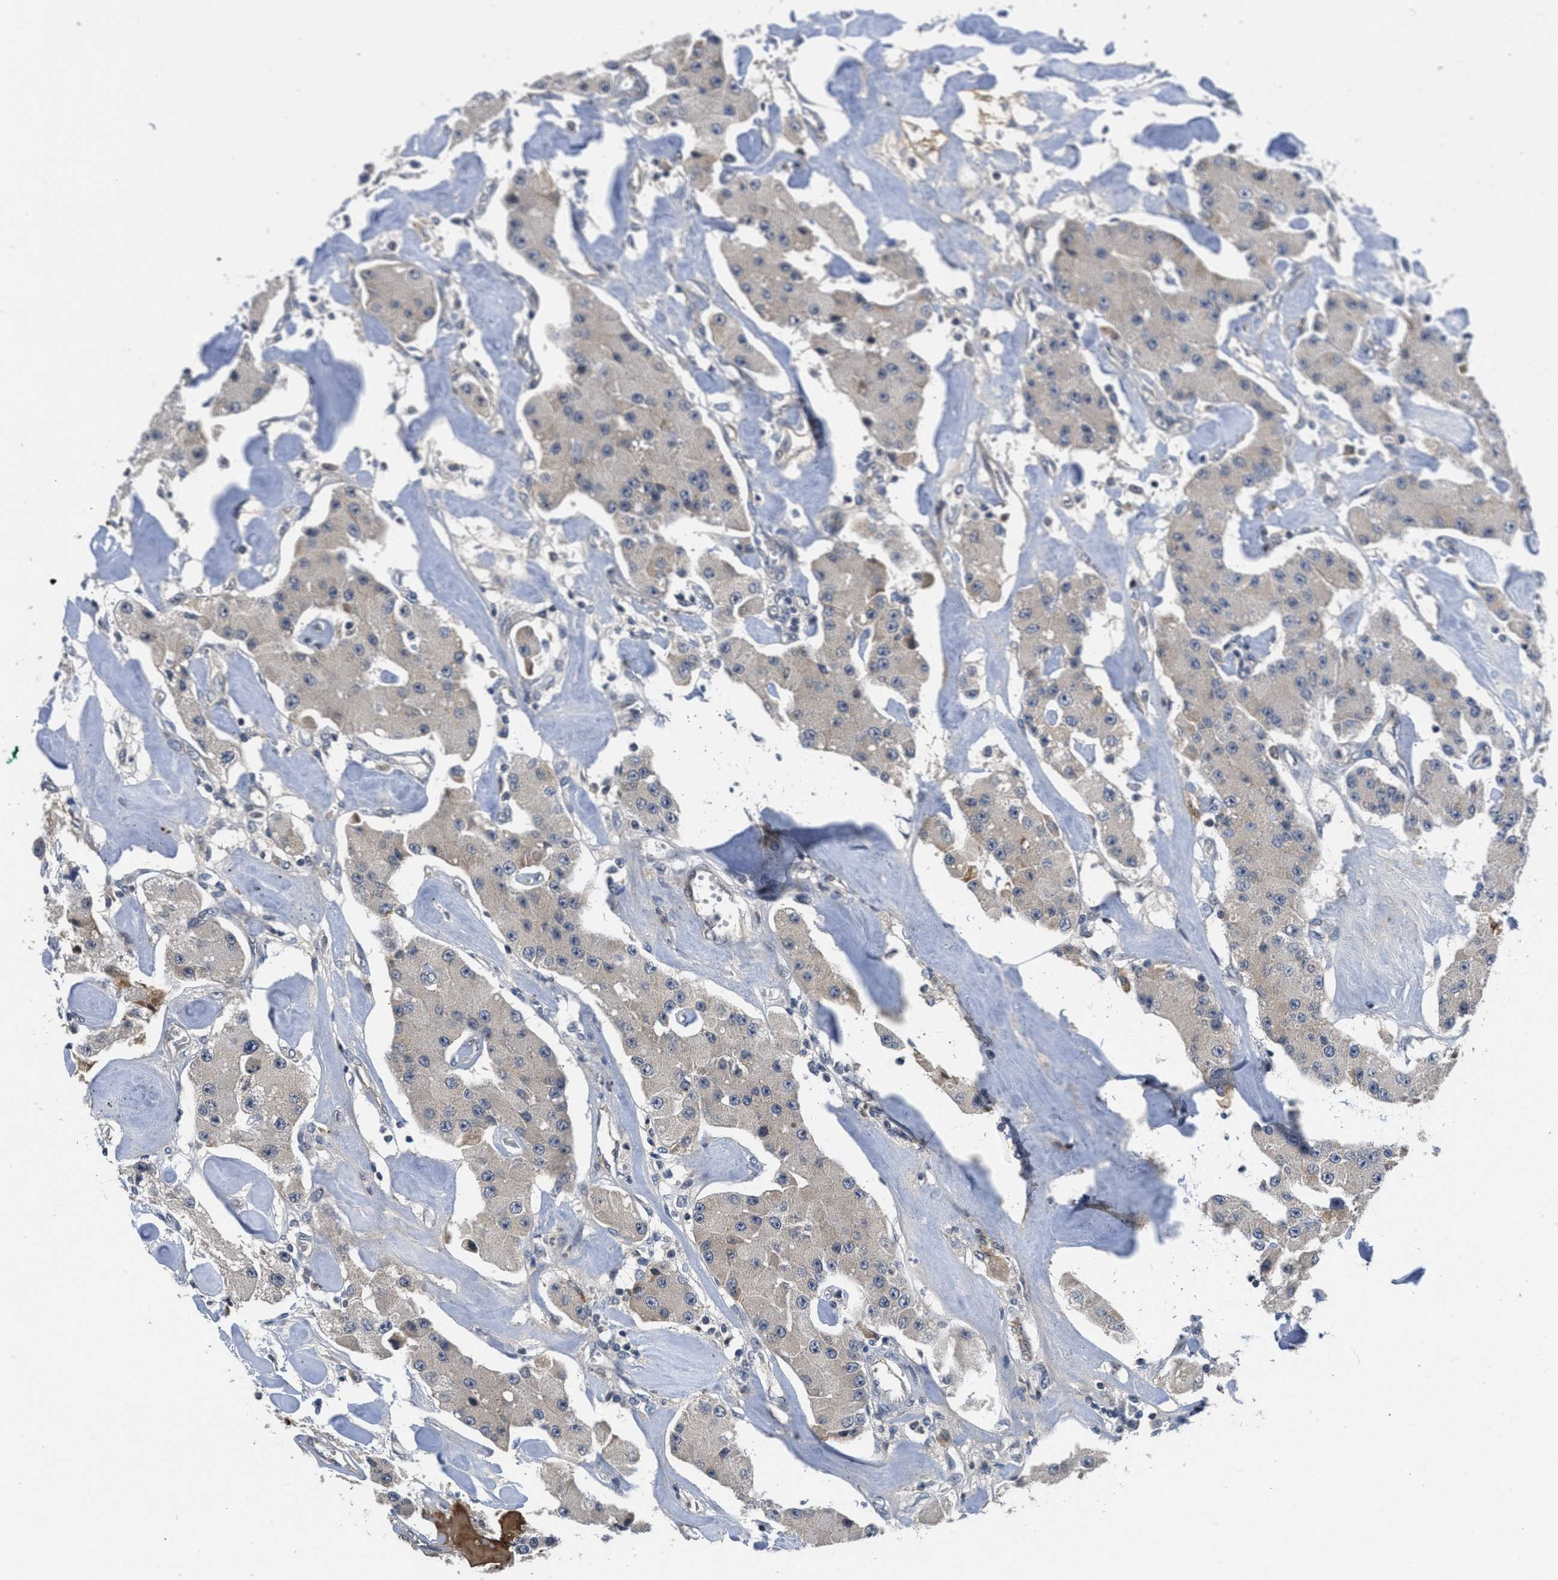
{"staining": {"intensity": "weak", "quantity": ">75%", "location": "cytoplasmic/membranous"}, "tissue": "carcinoid", "cell_type": "Tumor cells", "image_type": "cancer", "snomed": [{"axis": "morphology", "description": "Carcinoid, malignant, NOS"}, {"axis": "topography", "description": "Pancreas"}], "caption": "Tumor cells display low levels of weak cytoplasmic/membranous staining in about >75% of cells in malignant carcinoid.", "gene": "ANGPT1", "patient": {"sex": "male", "age": 41}}